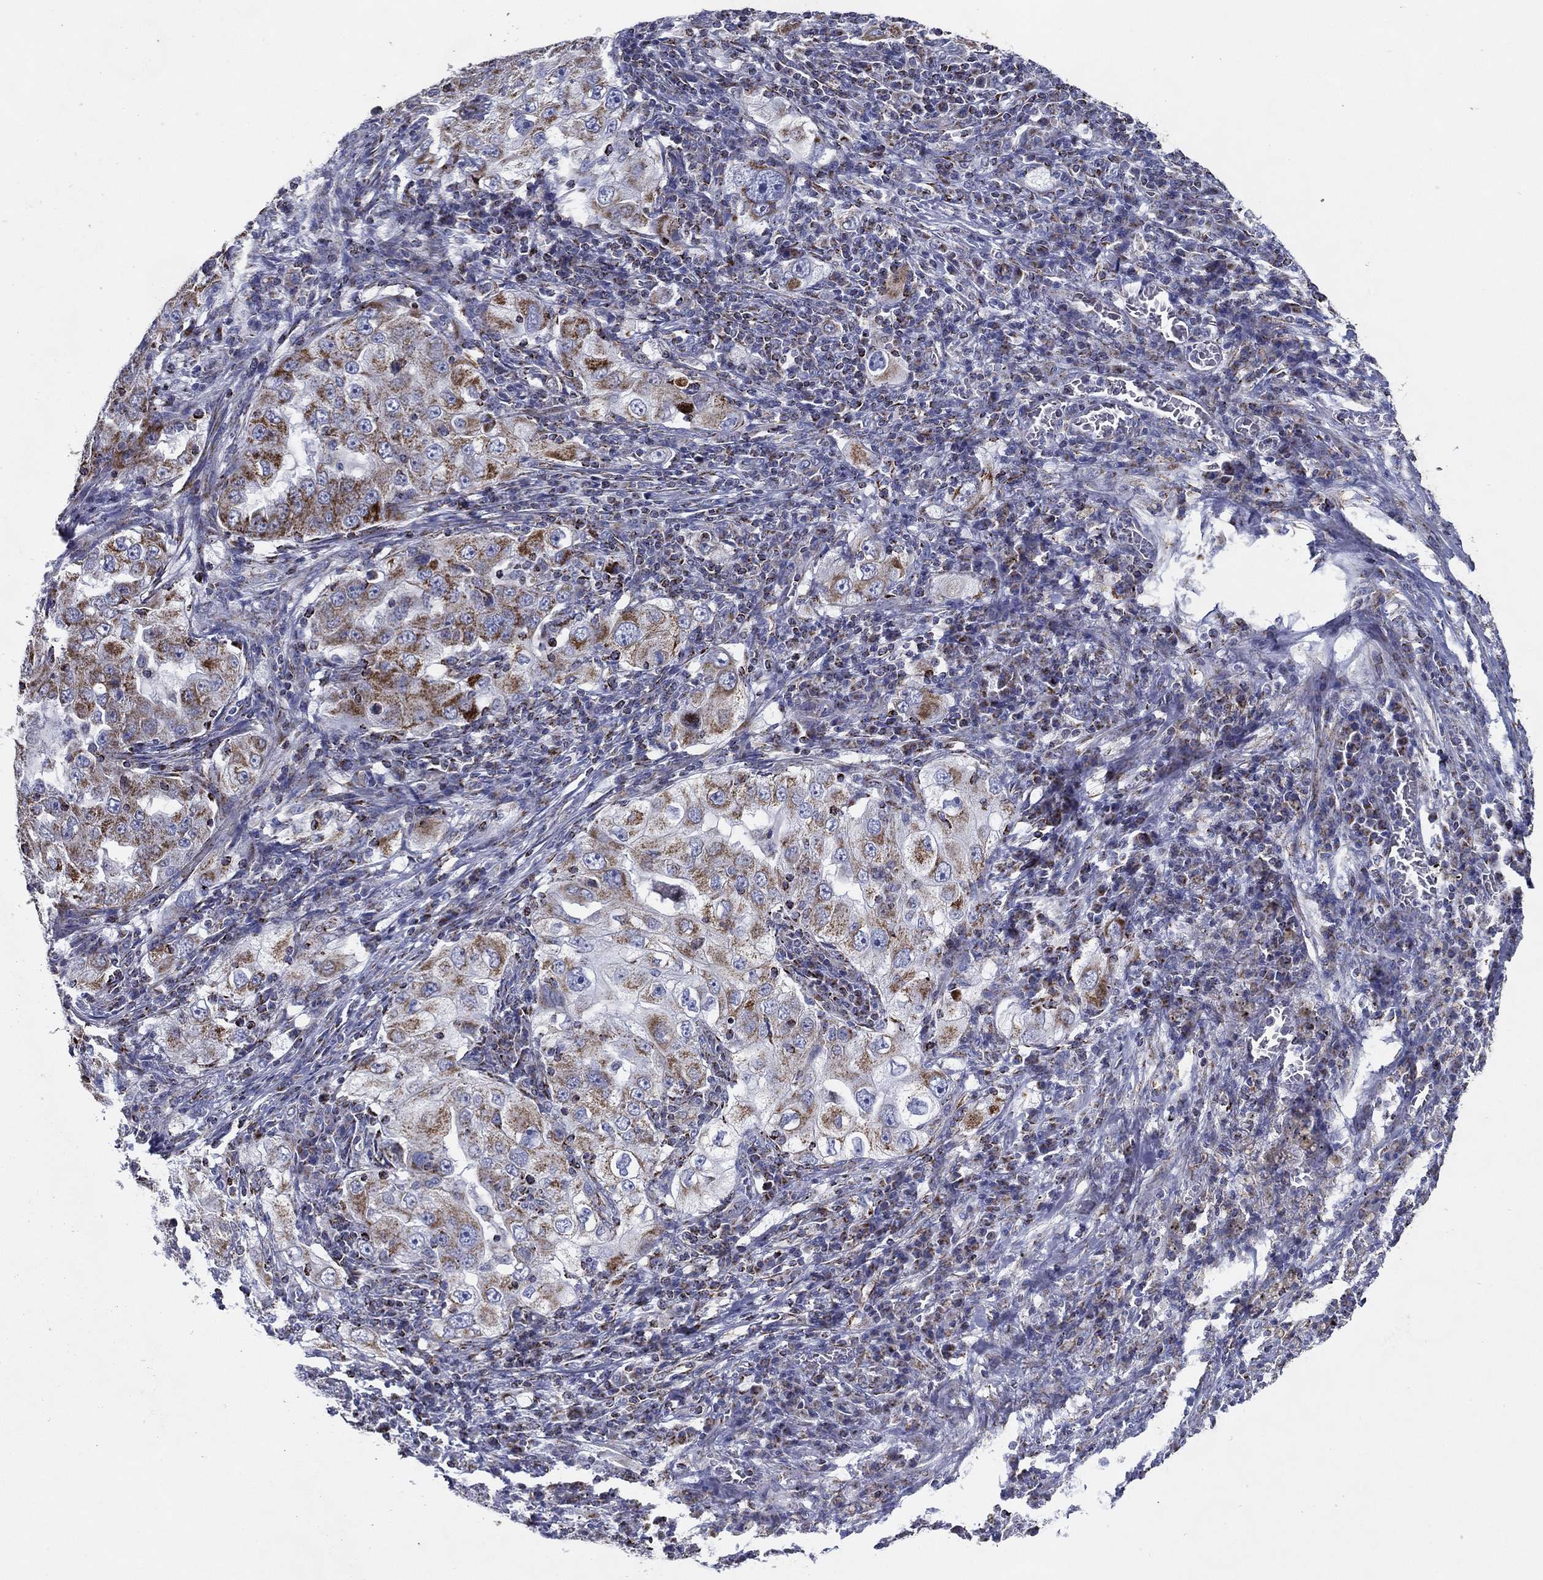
{"staining": {"intensity": "moderate", "quantity": ">75%", "location": "cytoplasmic/membranous"}, "tissue": "lung cancer", "cell_type": "Tumor cells", "image_type": "cancer", "snomed": [{"axis": "morphology", "description": "Adenocarcinoma, NOS"}, {"axis": "topography", "description": "Lung"}], "caption": "There is medium levels of moderate cytoplasmic/membranous positivity in tumor cells of lung cancer, as demonstrated by immunohistochemical staining (brown color).", "gene": "SFXN1", "patient": {"sex": "female", "age": 61}}